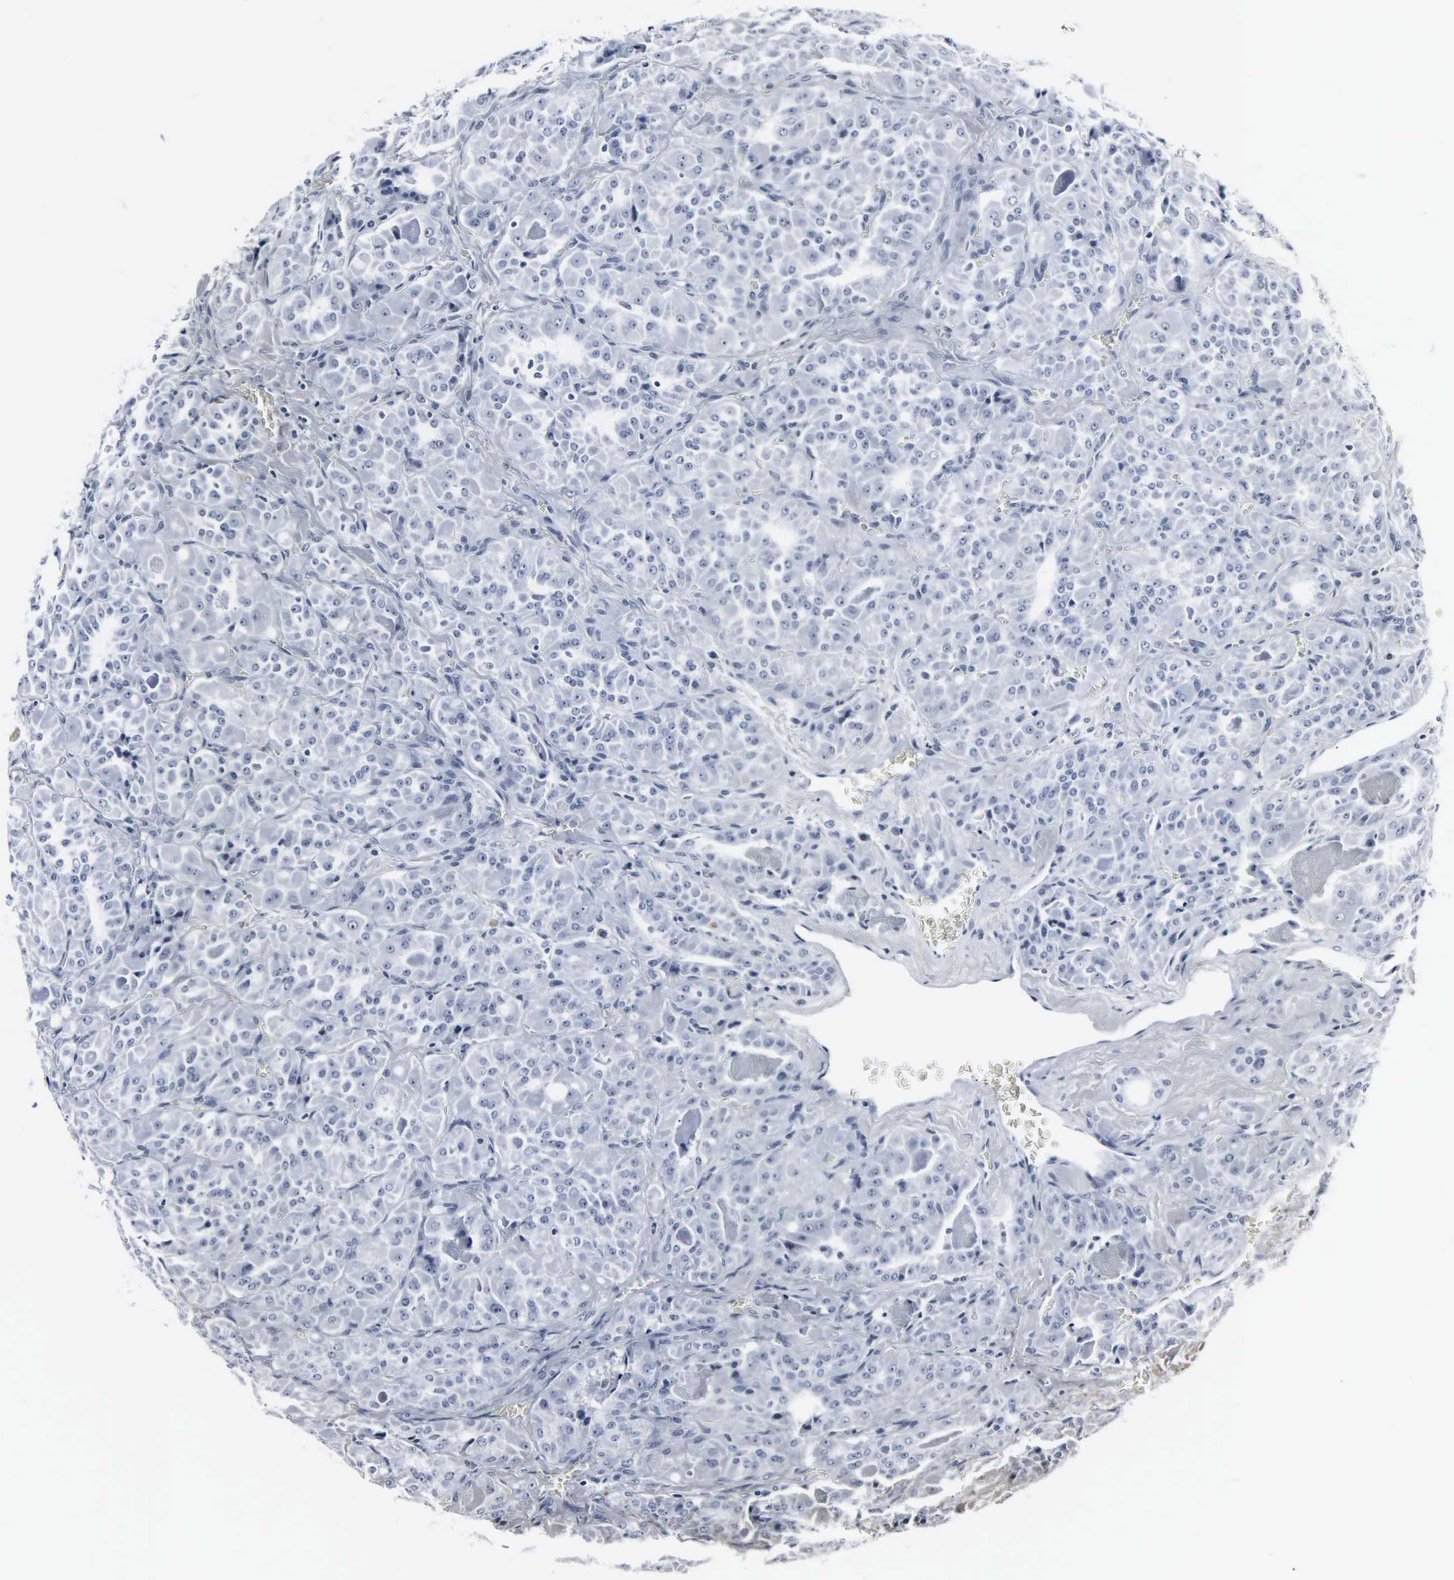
{"staining": {"intensity": "negative", "quantity": "none", "location": "none"}, "tissue": "thyroid cancer", "cell_type": "Tumor cells", "image_type": "cancer", "snomed": [{"axis": "morphology", "description": "Carcinoma, NOS"}, {"axis": "topography", "description": "Thyroid gland"}], "caption": "The image shows no staining of tumor cells in thyroid cancer (carcinoma). (DAB (3,3'-diaminobenzidine) IHC with hematoxylin counter stain).", "gene": "DGCR2", "patient": {"sex": "male", "age": 76}}